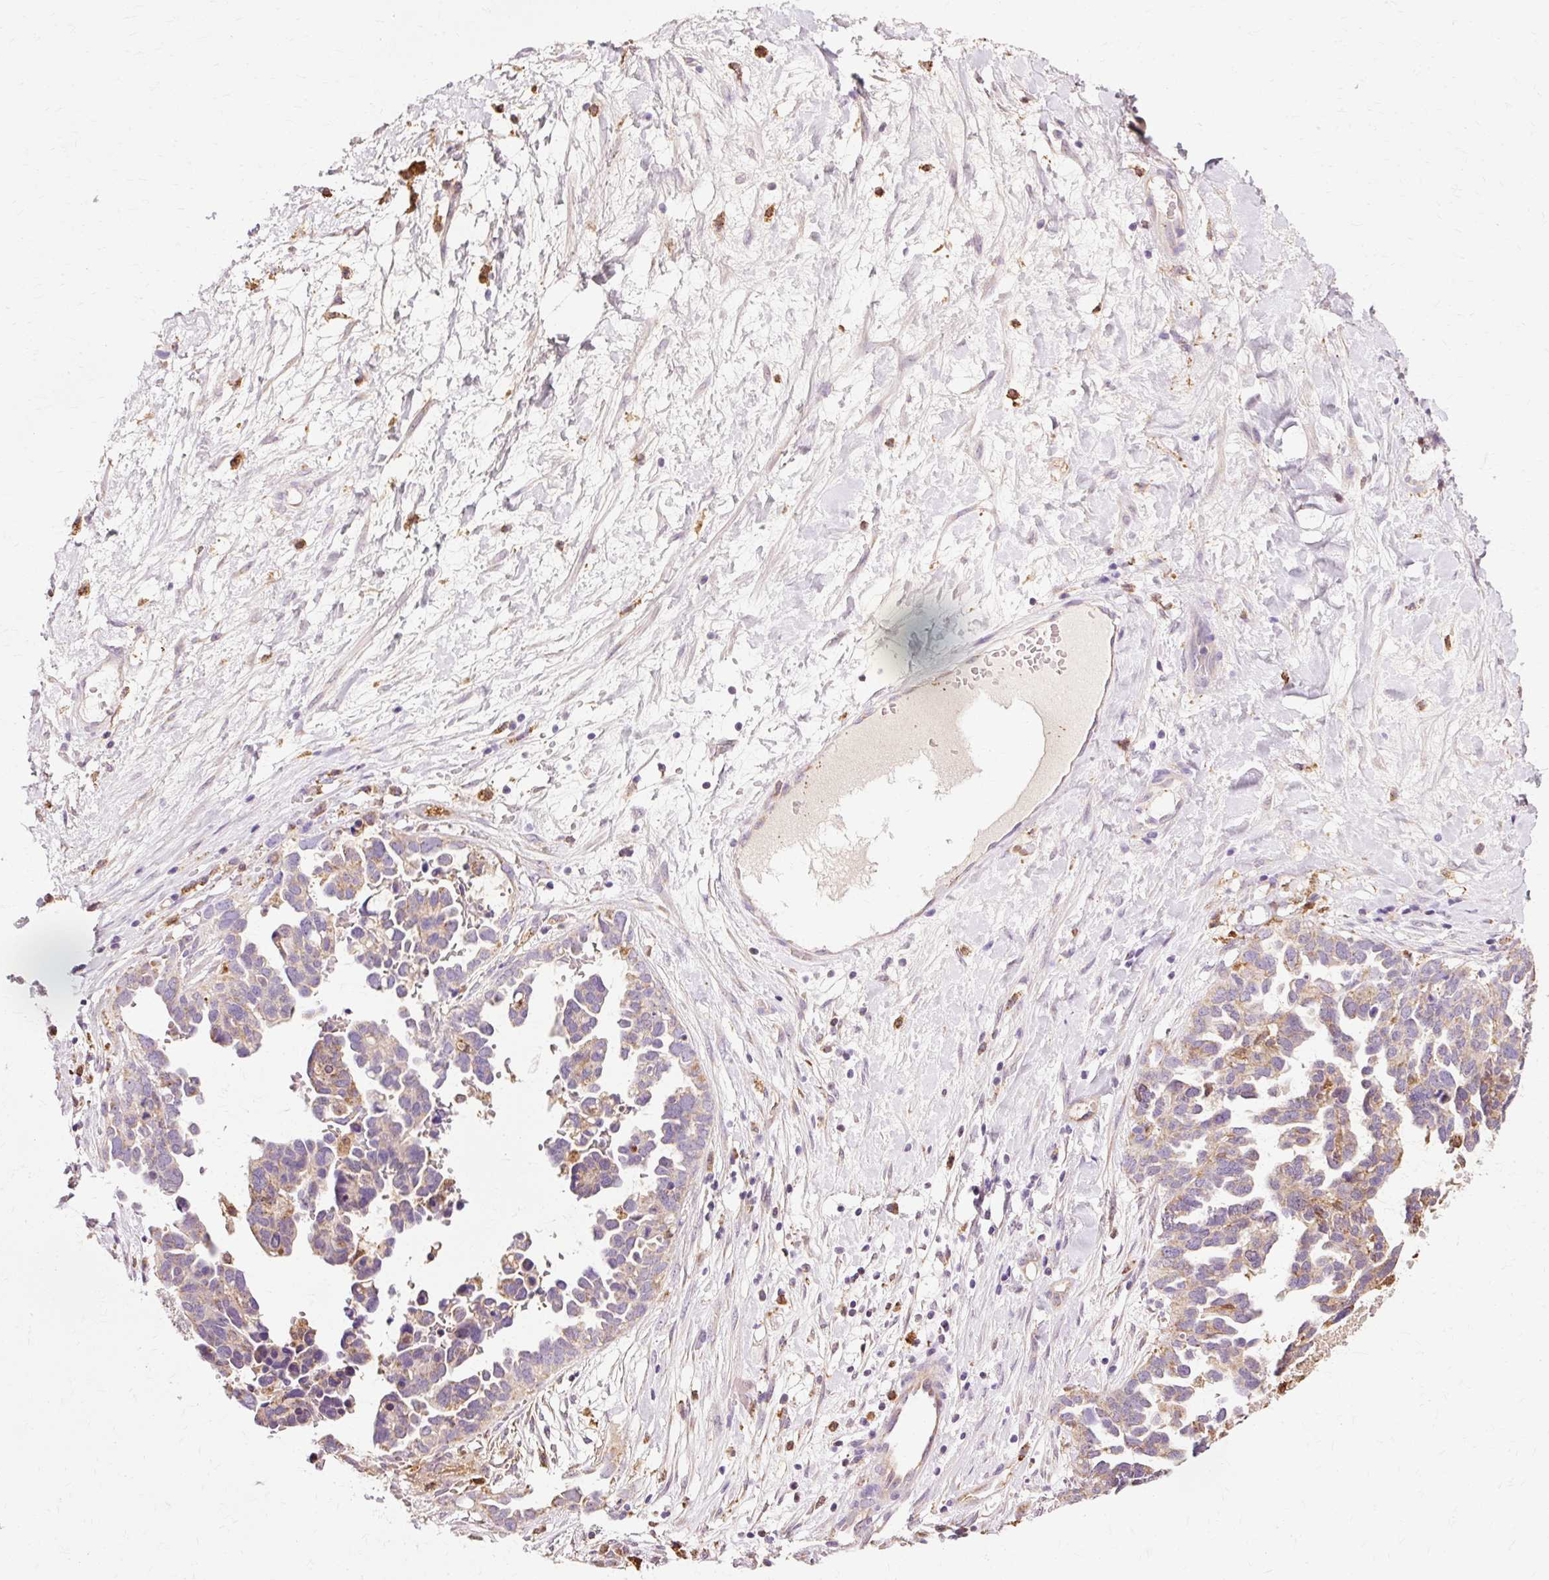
{"staining": {"intensity": "weak", "quantity": "25%-75%", "location": "cytoplasmic/membranous"}, "tissue": "ovarian cancer", "cell_type": "Tumor cells", "image_type": "cancer", "snomed": [{"axis": "morphology", "description": "Cystadenocarcinoma, serous, NOS"}, {"axis": "topography", "description": "Ovary"}], "caption": "Brown immunohistochemical staining in human ovarian cancer (serous cystadenocarcinoma) shows weak cytoplasmic/membranous expression in approximately 25%-75% of tumor cells.", "gene": "GPX1", "patient": {"sex": "female", "age": 54}}